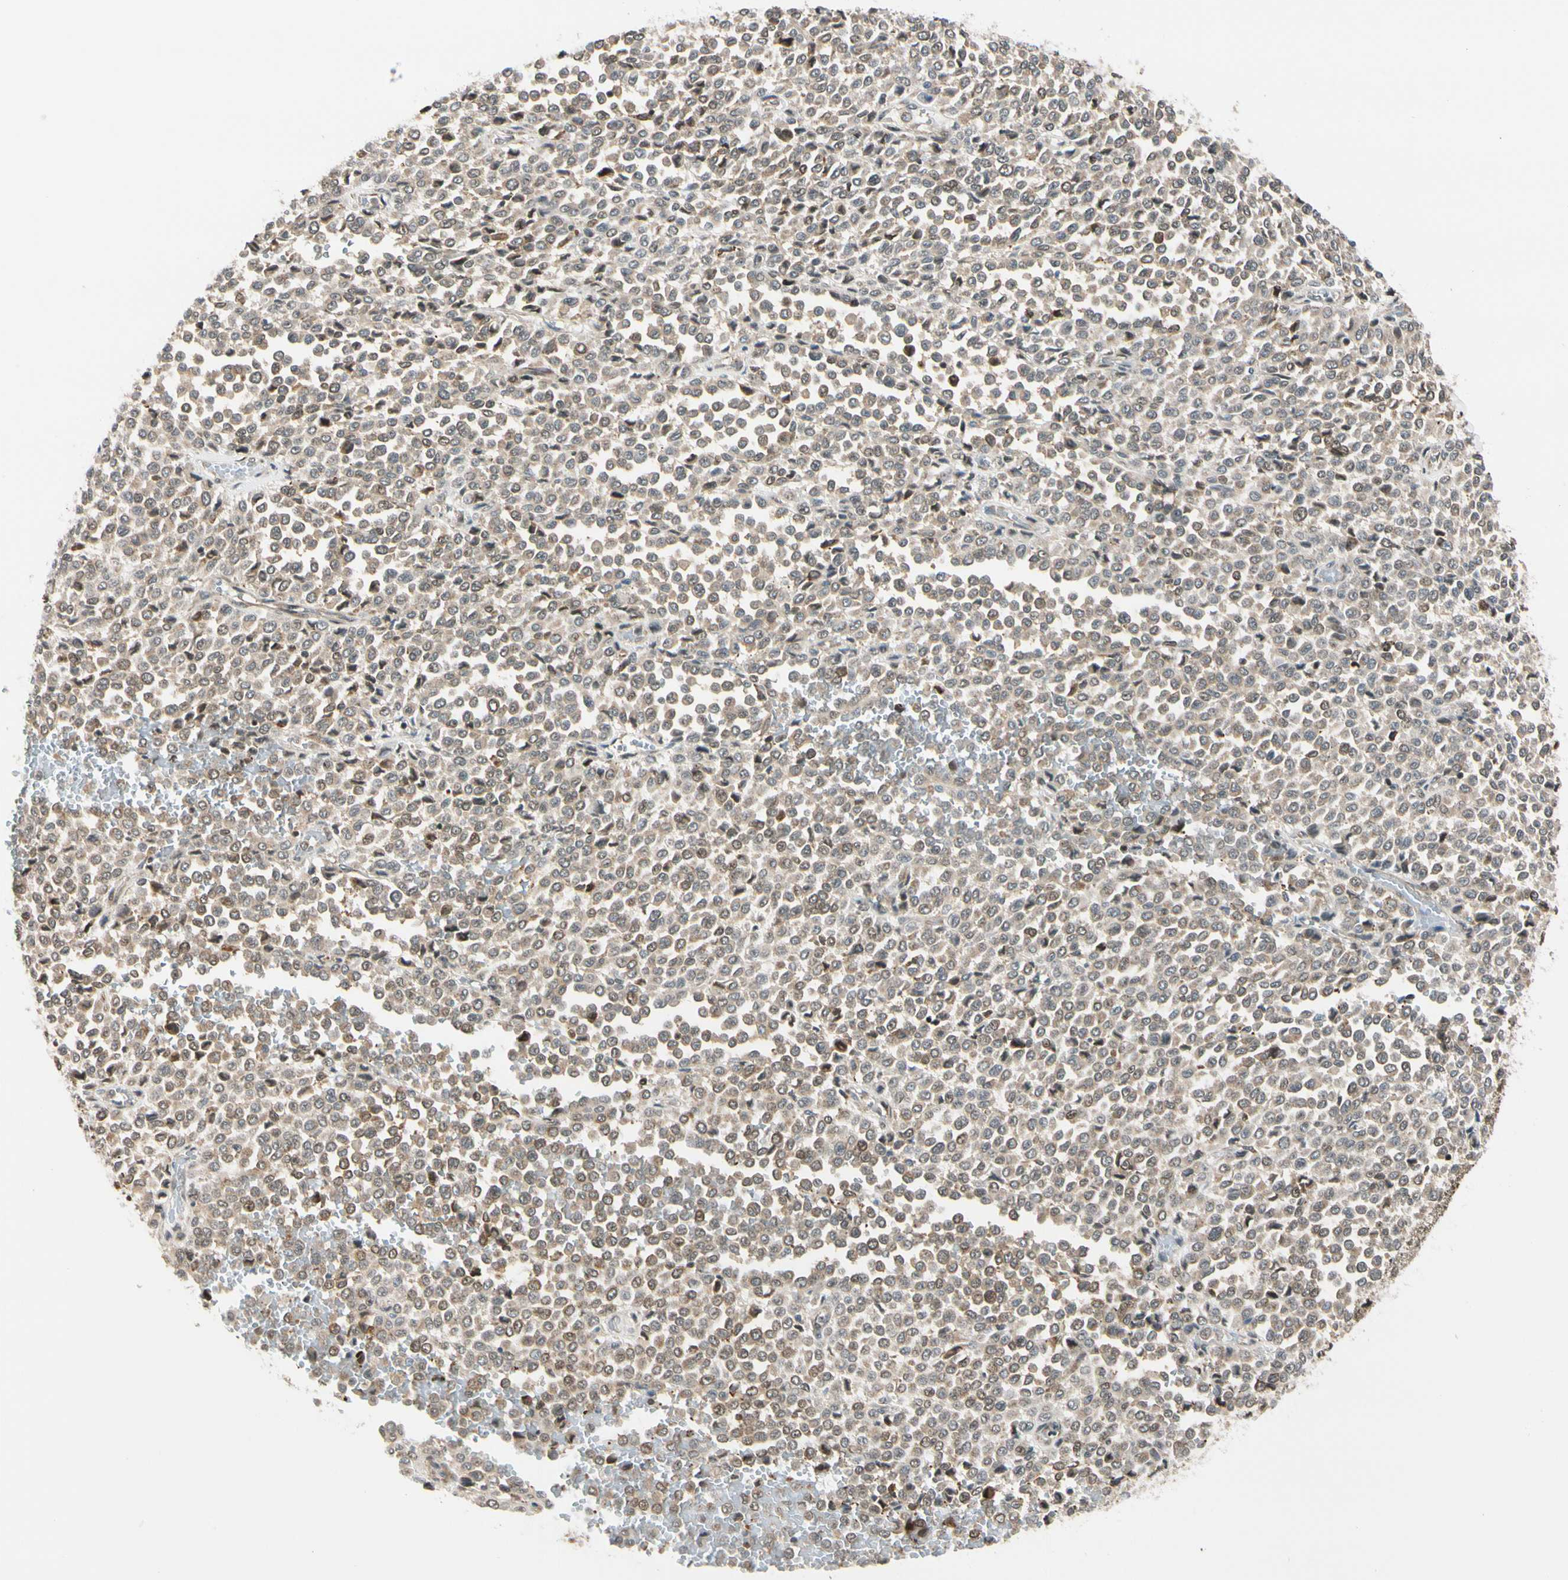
{"staining": {"intensity": "weak", "quantity": ">75%", "location": "cytoplasmic/membranous"}, "tissue": "melanoma", "cell_type": "Tumor cells", "image_type": "cancer", "snomed": [{"axis": "morphology", "description": "Malignant melanoma, Metastatic site"}, {"axis": "topography", "description": "Pancreas"}], "caption": "Immunohistochemistry (IHC) (DAB) staining of human malignant melanoma (metastatic site) exhibits weak cytoplasmic/membranous protein positivity in about >75% of tumor cells. Nuclei are stained in blue.", "gene": "DAXX", "patient": {"sex": "female", "age": 30}}